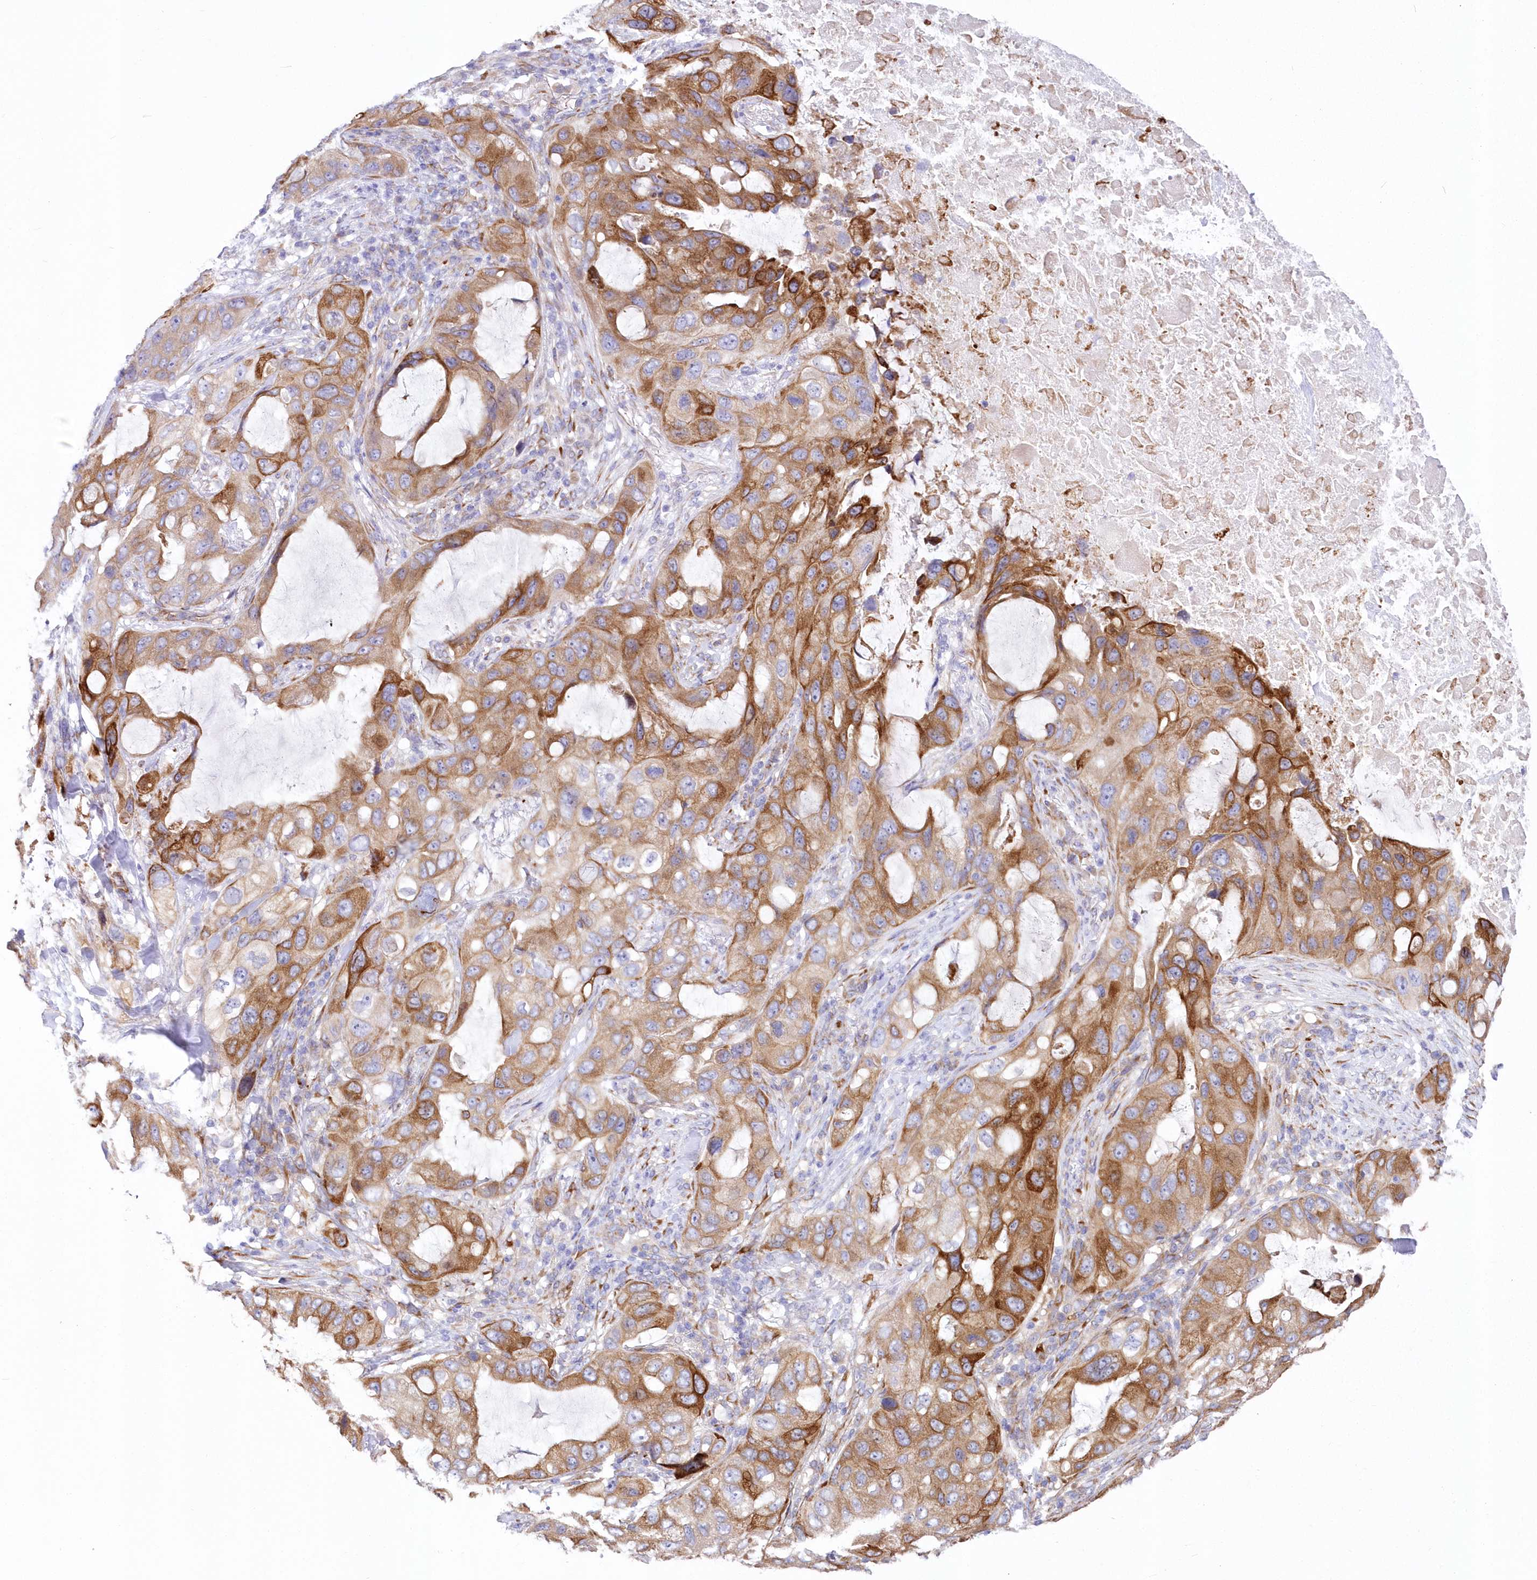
{"staining": {"intensity": "moderate", "quantity": ">75%", "location": "cytoplasmic/membranous"}, "tissue": "lung cancer", "cell_type": "Tumor cells", "image_type": "cancer", "snomed": [{"axis": "morphology", "description": "Squamous cell carcinoma, NOS"}, {"axis": "topography", "description": "Lung"}], "caption": "High-magnification brightfield microscopy of lung cancer stained with DAB (3,3'-diaminobenzidine) (brown) and counterstained with hematoxylin (blue). tumor cells exhibit moderate cytoplasmic/membranous positivity is seen in approximately>75% of cells. (Stains: DAB in brown, nuclei in blue, Microscopy: brightfield microscopy at high magnification).", "gene": "YTHDC2", "patient": {"sex": "female", "age": 73}}